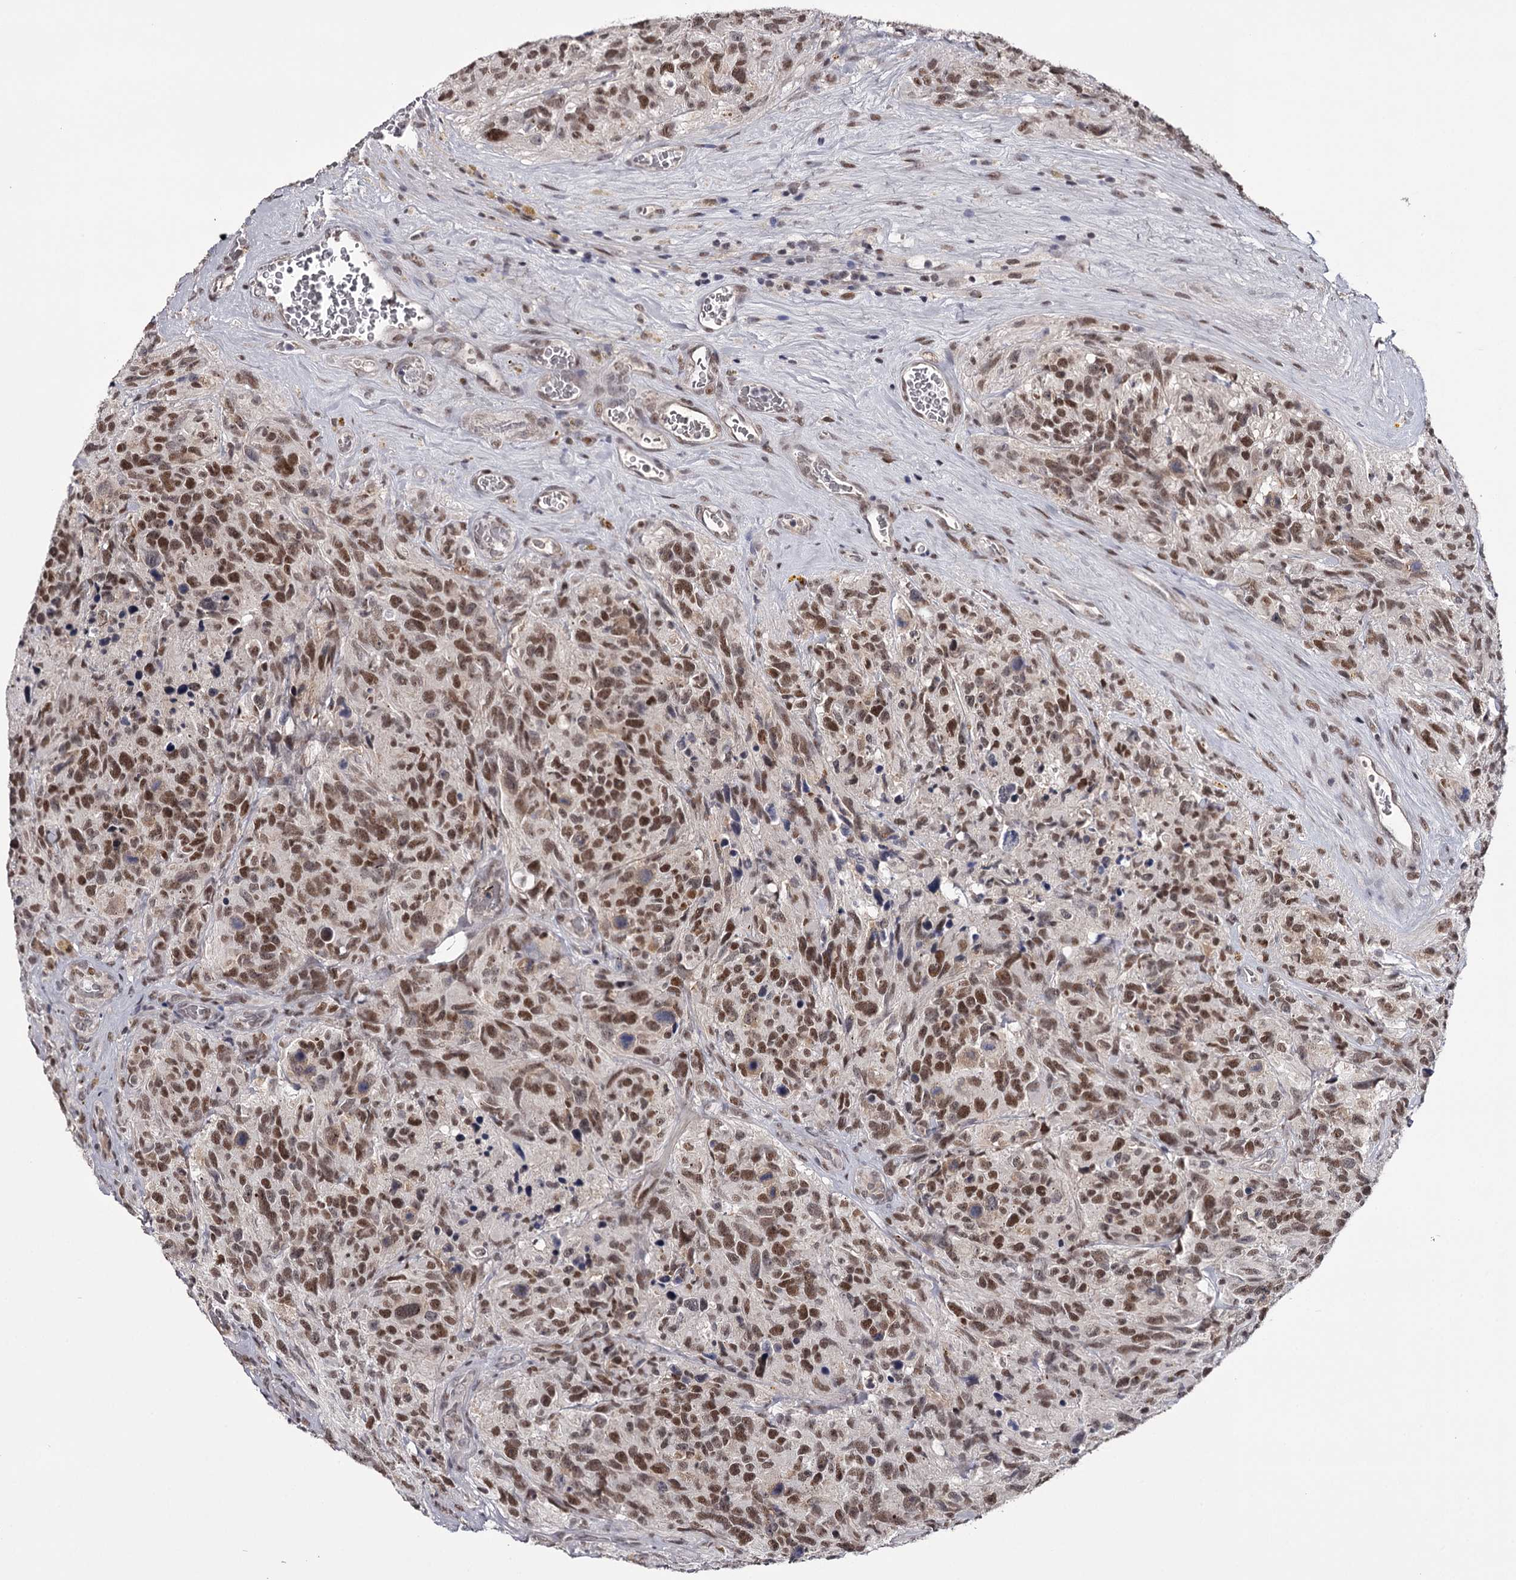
{"staining": {"intensity": "moderate", "quantity": ">75%", "location": "nuclear"}, "tissue": "glioma", "cell_type": "Tumor cells", "image_type": "cancer", "snomed": [{"axis": "morphology", "description": "Glioma, malignant, High grade"}, {"axis": "topography", "description": "Brain"}], "caption": "A histopathology image showing moderate nuclear positivity in approximately >75% of tumor cells in high-grade glioma (malignant), as visualized by brown immunohistochemical staining.", "gene": "TTC33", "patient": {"sex": "male", "age": 69}}